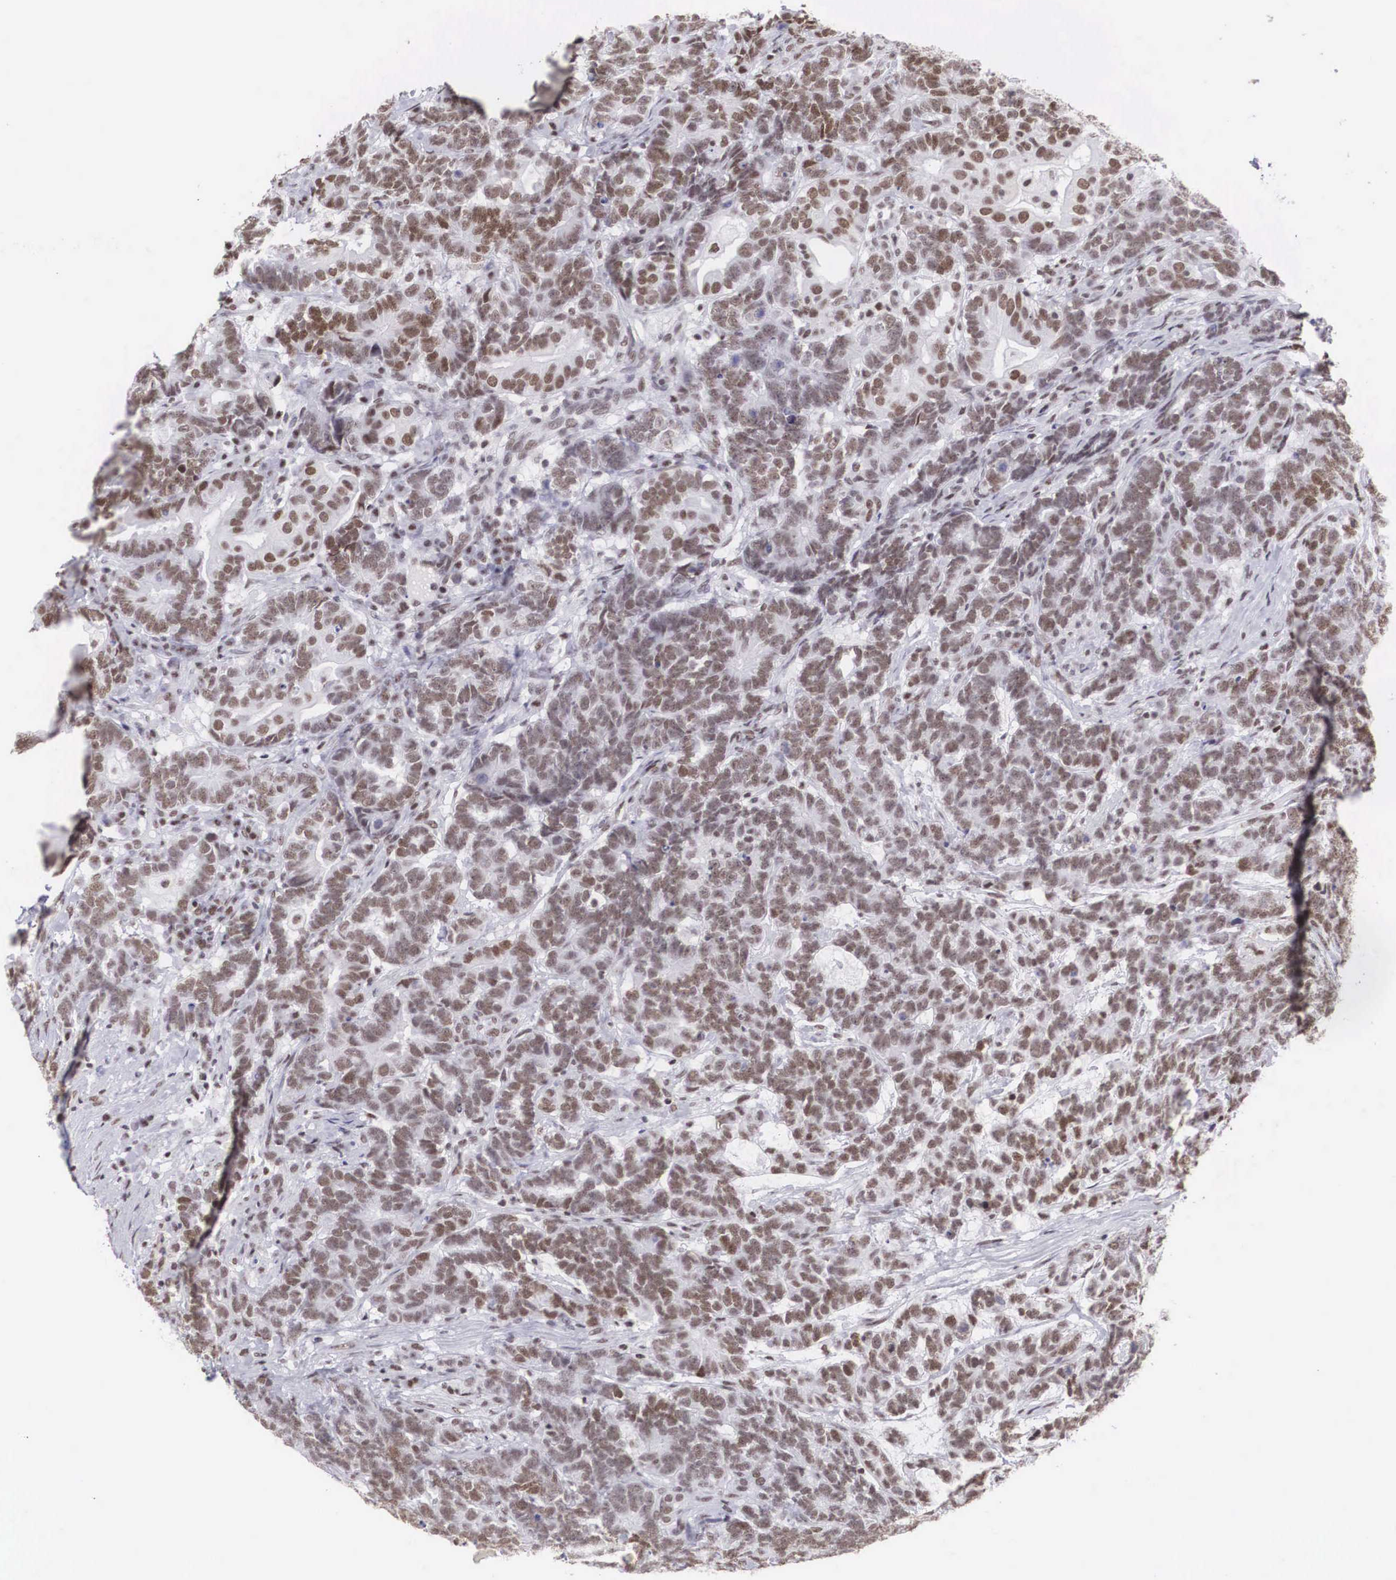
{"staining": {"intensity": "moderate", "quantity": ">75%", "location": "nuclear"}, "tissue": "testis cancer", "cell_type": "Tumor cells", "image_type": "cancer", "snomed": [{"axis": "morphology", "description": "Carcinoma, Embryonal, NOS"}, {"axis": "topography", "description": "Testis"}], "caption": "Immunohistochemistry (IHC) micrograph of embryonal carcinoma (testis) stained for a protein (brown), which demonstrates medium levels of moderate nuclear positivity in about >75% of tumor cells.", "gene": "CSTF2", "patient": {"sex": "male", "age": 26}}